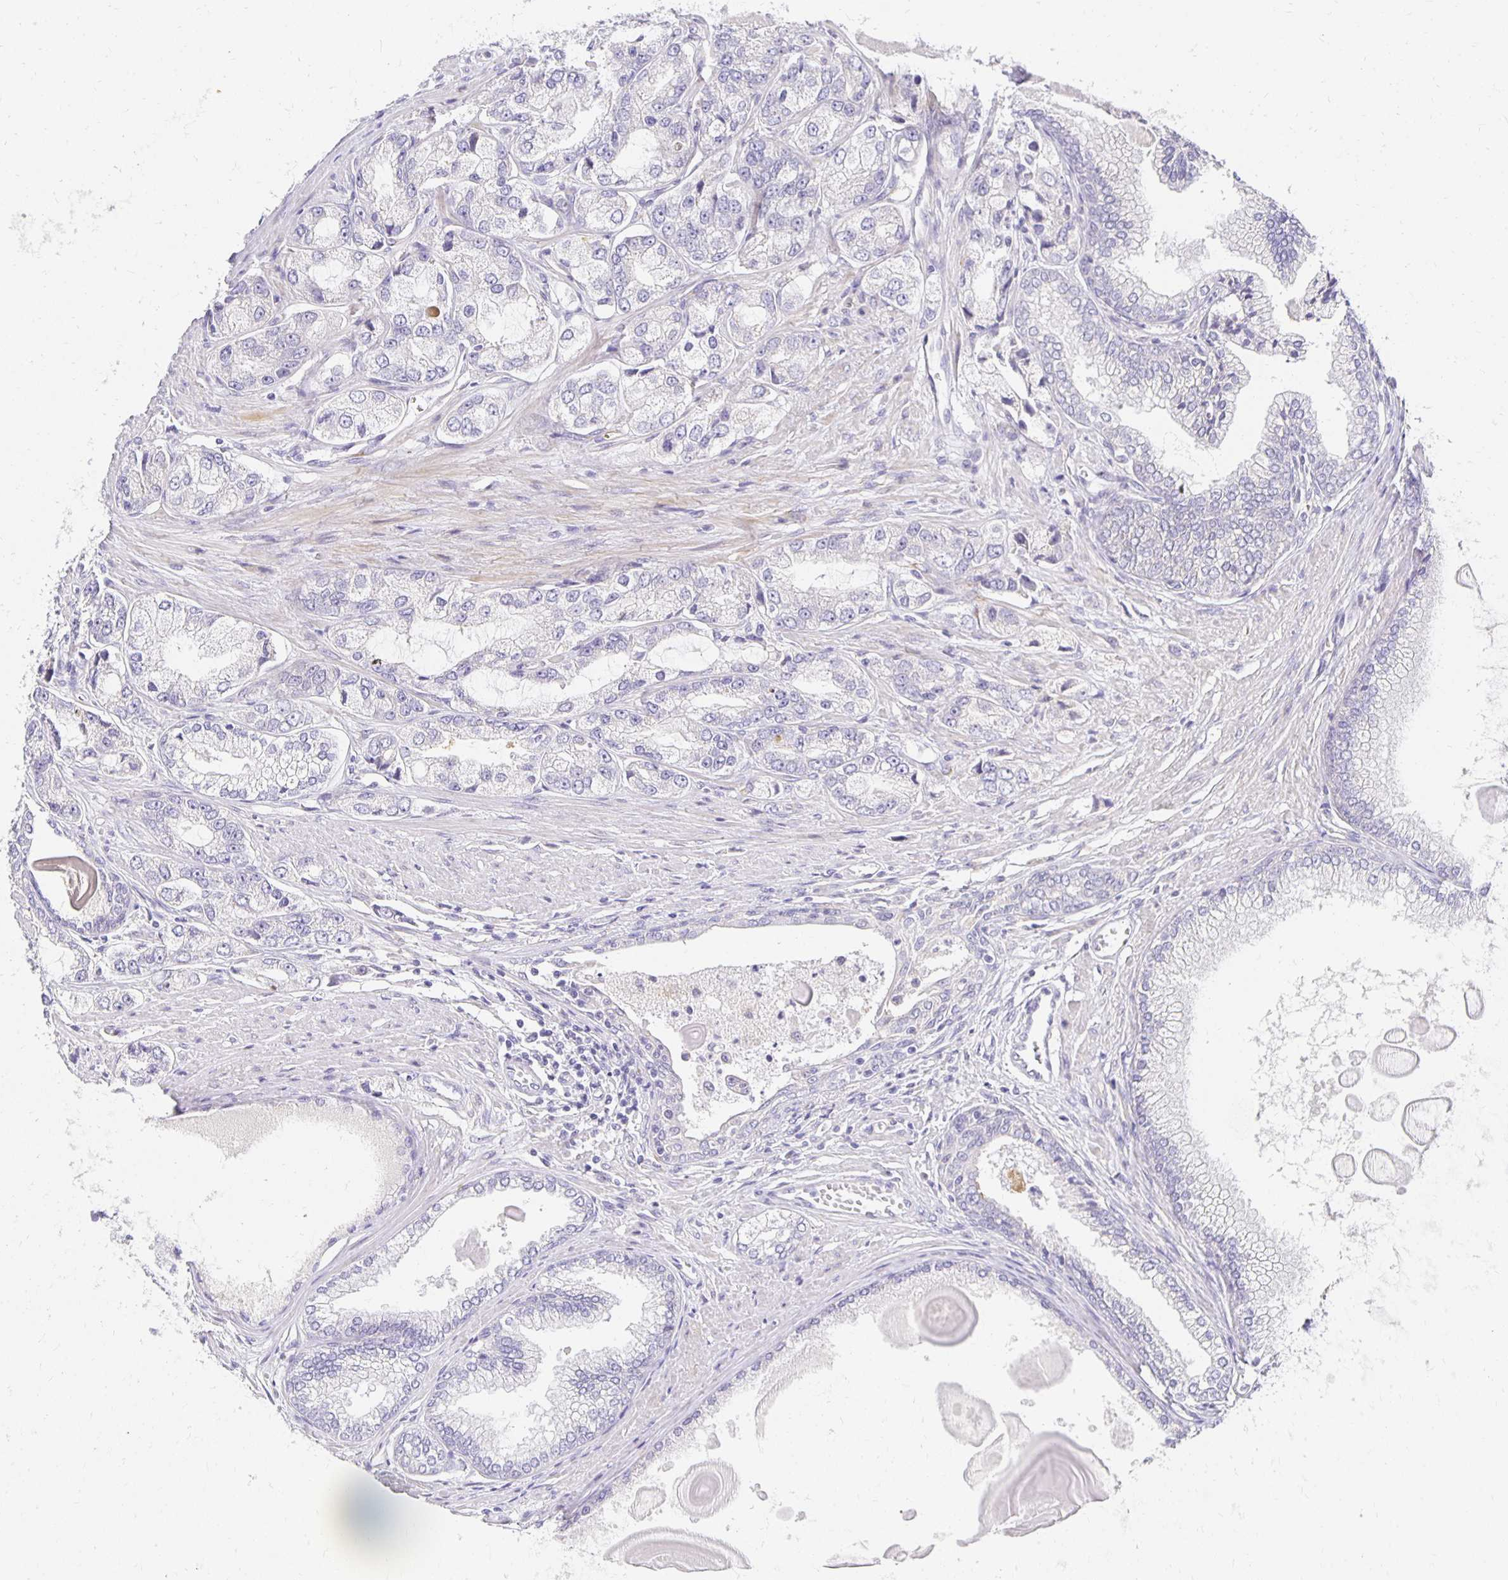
{"staining": {"intensity": "negative", "quantity": "none", "location": "none"}, "tissue": "prostate cancer", "cell_type": "Tumor cells", "image_type": "cancer", "snomed": [{"axis": "morphology", "description": "Adenocarcinoma, Low grade"}, {"axis": "topography", "description": "Prostate"}], "caption": "An image of prostate cancer (low-grade adenocarcinoma) stained for a protein demonstrates no brown staining in tumor cells.", "gene": "PLOD1", "patient": {"sex": "male", "age": 69}}